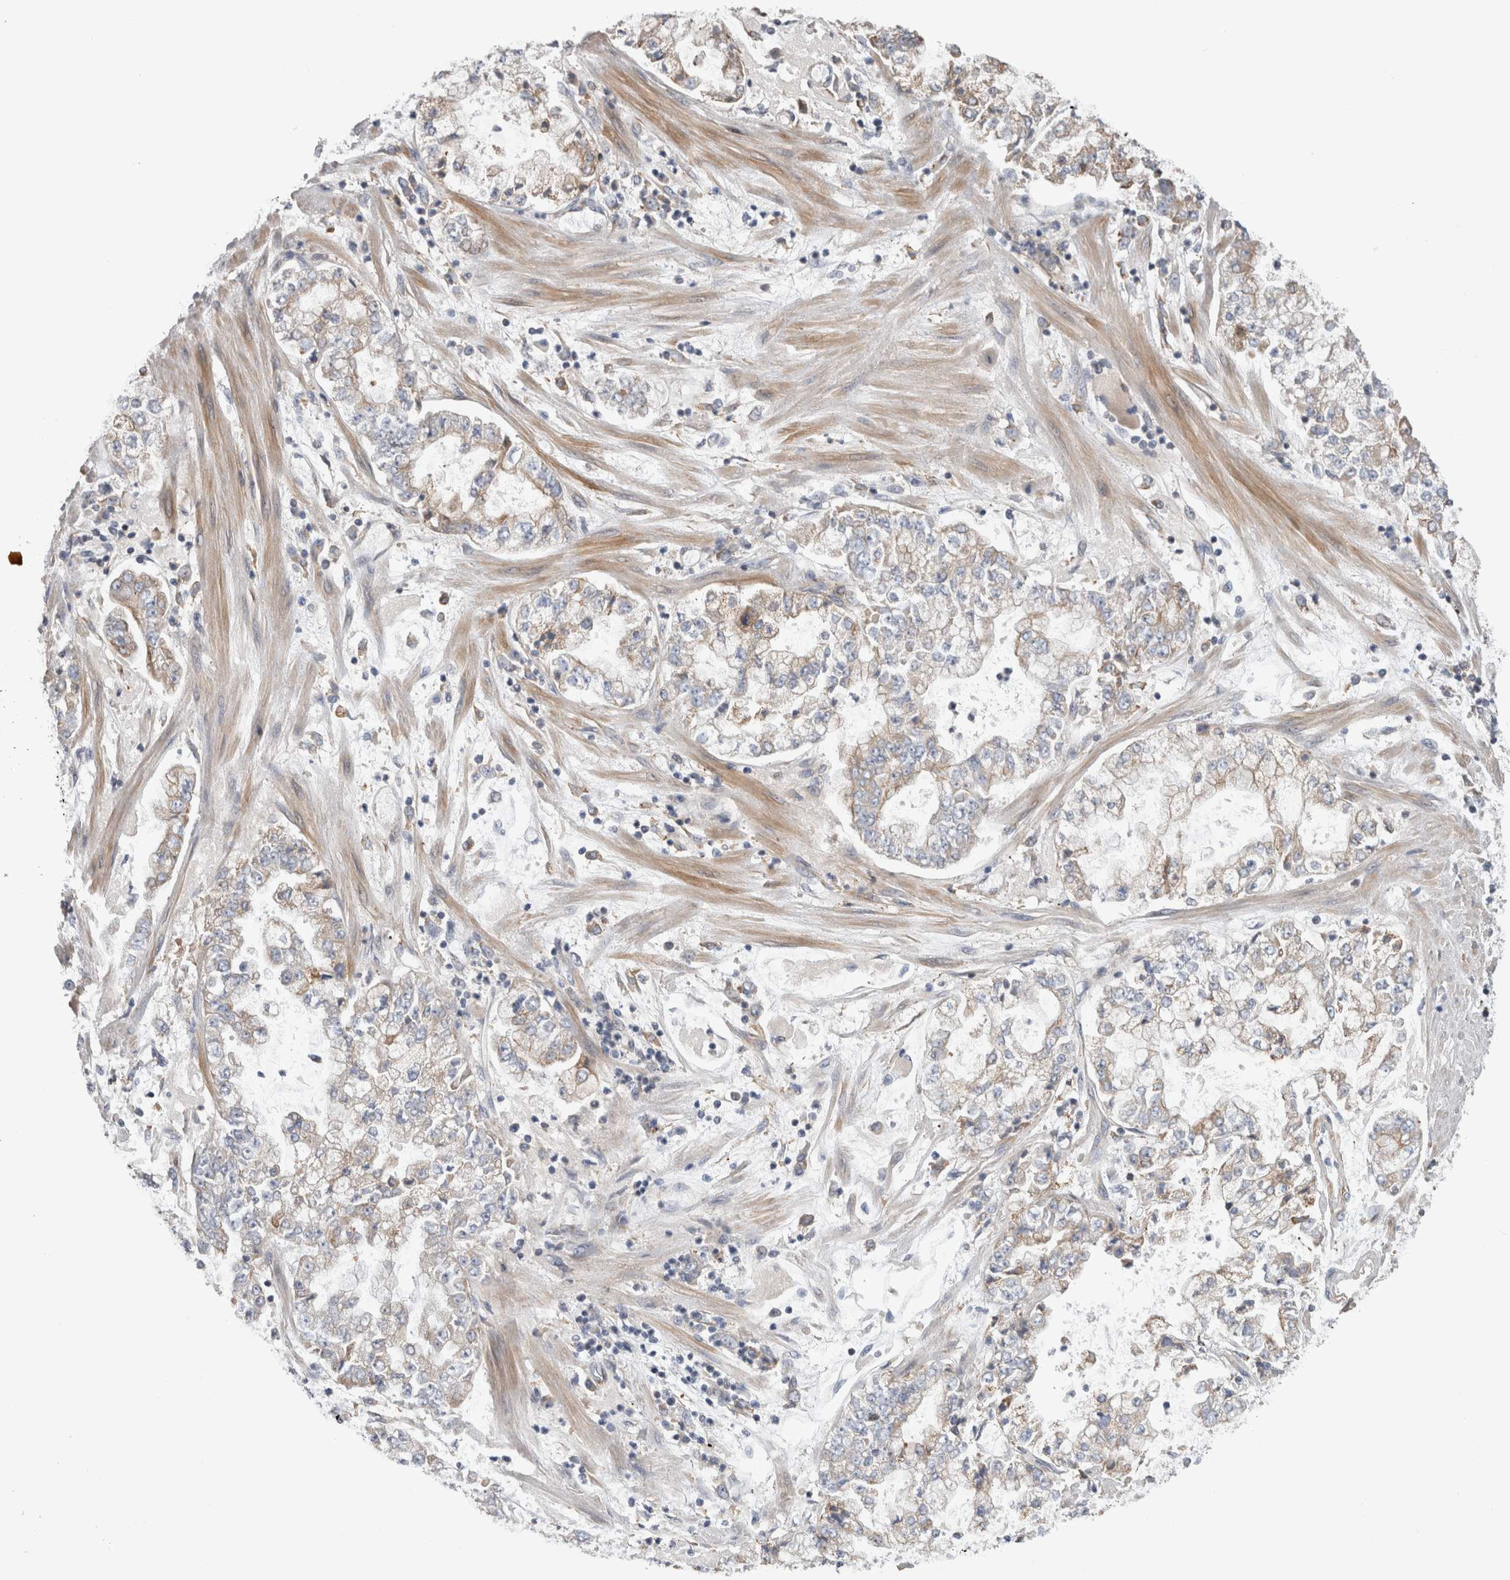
{"staining": {"intensity": "weak", "quantity": "<25%", "location": "cytoplasmic/membranous"}, "tissue": "stomach cancer", "cell_type": "Tumor cells", "image_type": "cancer", "snomed": [{"axis": "morphology", "description": "Adenocarcinoma, NOS"}, {"axis": "topography", "description": "Stomach"}], "caption": "This is an immunohistochemistry micrograph of human adenocarcinoma (stomach). There is no positivity in tumor cells.", "gene": "SMAP2", "patient": {"sex": "male", "age": 76}}